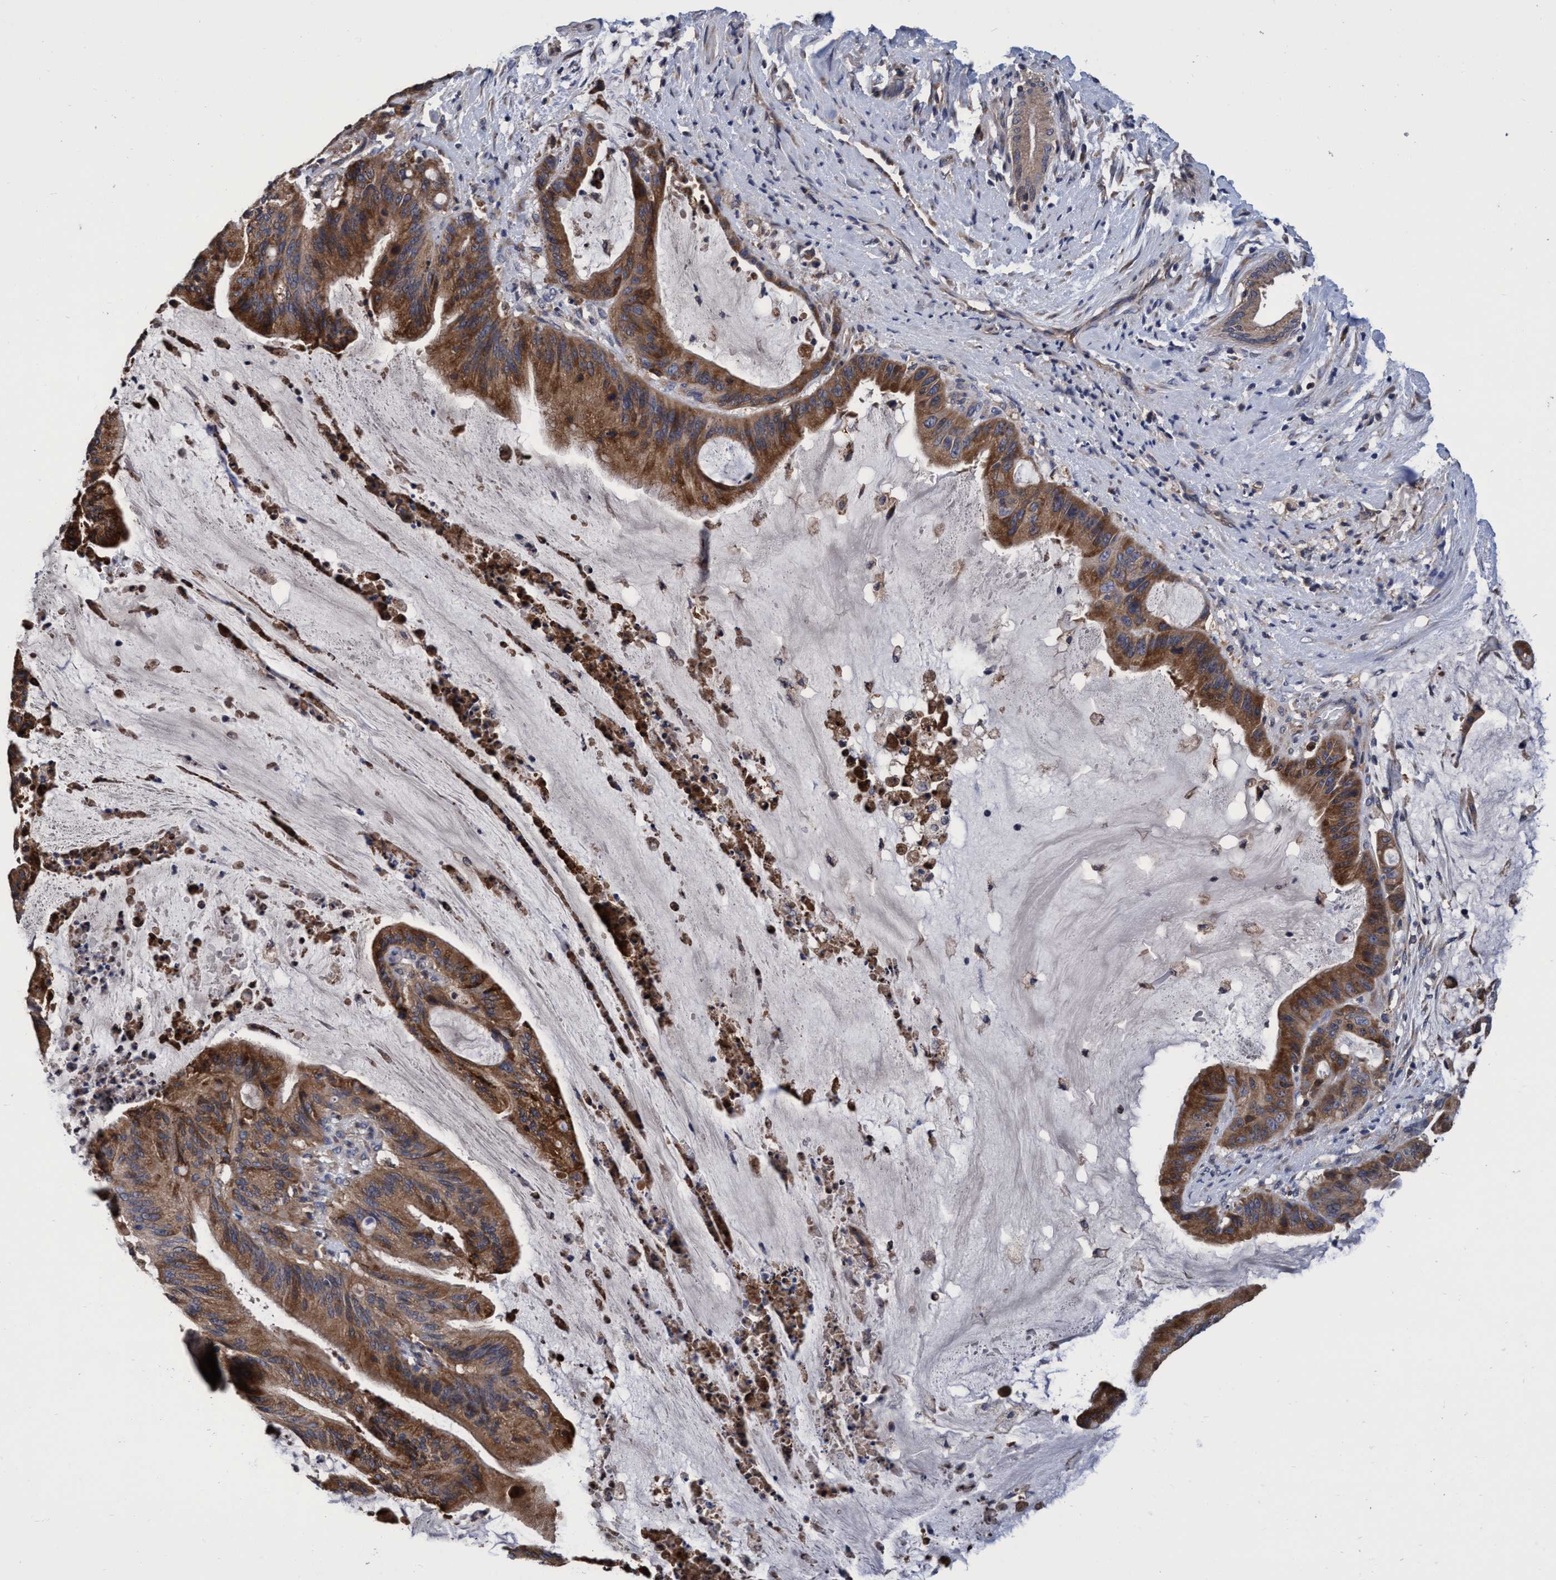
{"staining": {"intensity": "moderate", "quantity": ">75%", "location": "cytoplasmic/membranous"}, "tissue": "liver cancer", "cell_type": "Tumor cells", "image_type": "cancer", "snomed": [{"axis": "morphology", "description": "Normal tissue, NOS"}, {"axis": "morphology", "description": "Cholangiocarcinoma"}, {"axis": "topography", "description": "Liver"}, {"axis": "topography", "description": "Peripheral nerve tissue"}], "caption": "Tumor cells reveal medium levels of moderate cytoplasmic/membranous staining in about >75% of cells in human liver cholangiocarcinoma.", "gene": "CALCOCO2", "patient": {"sex": "female", "age": 73}}